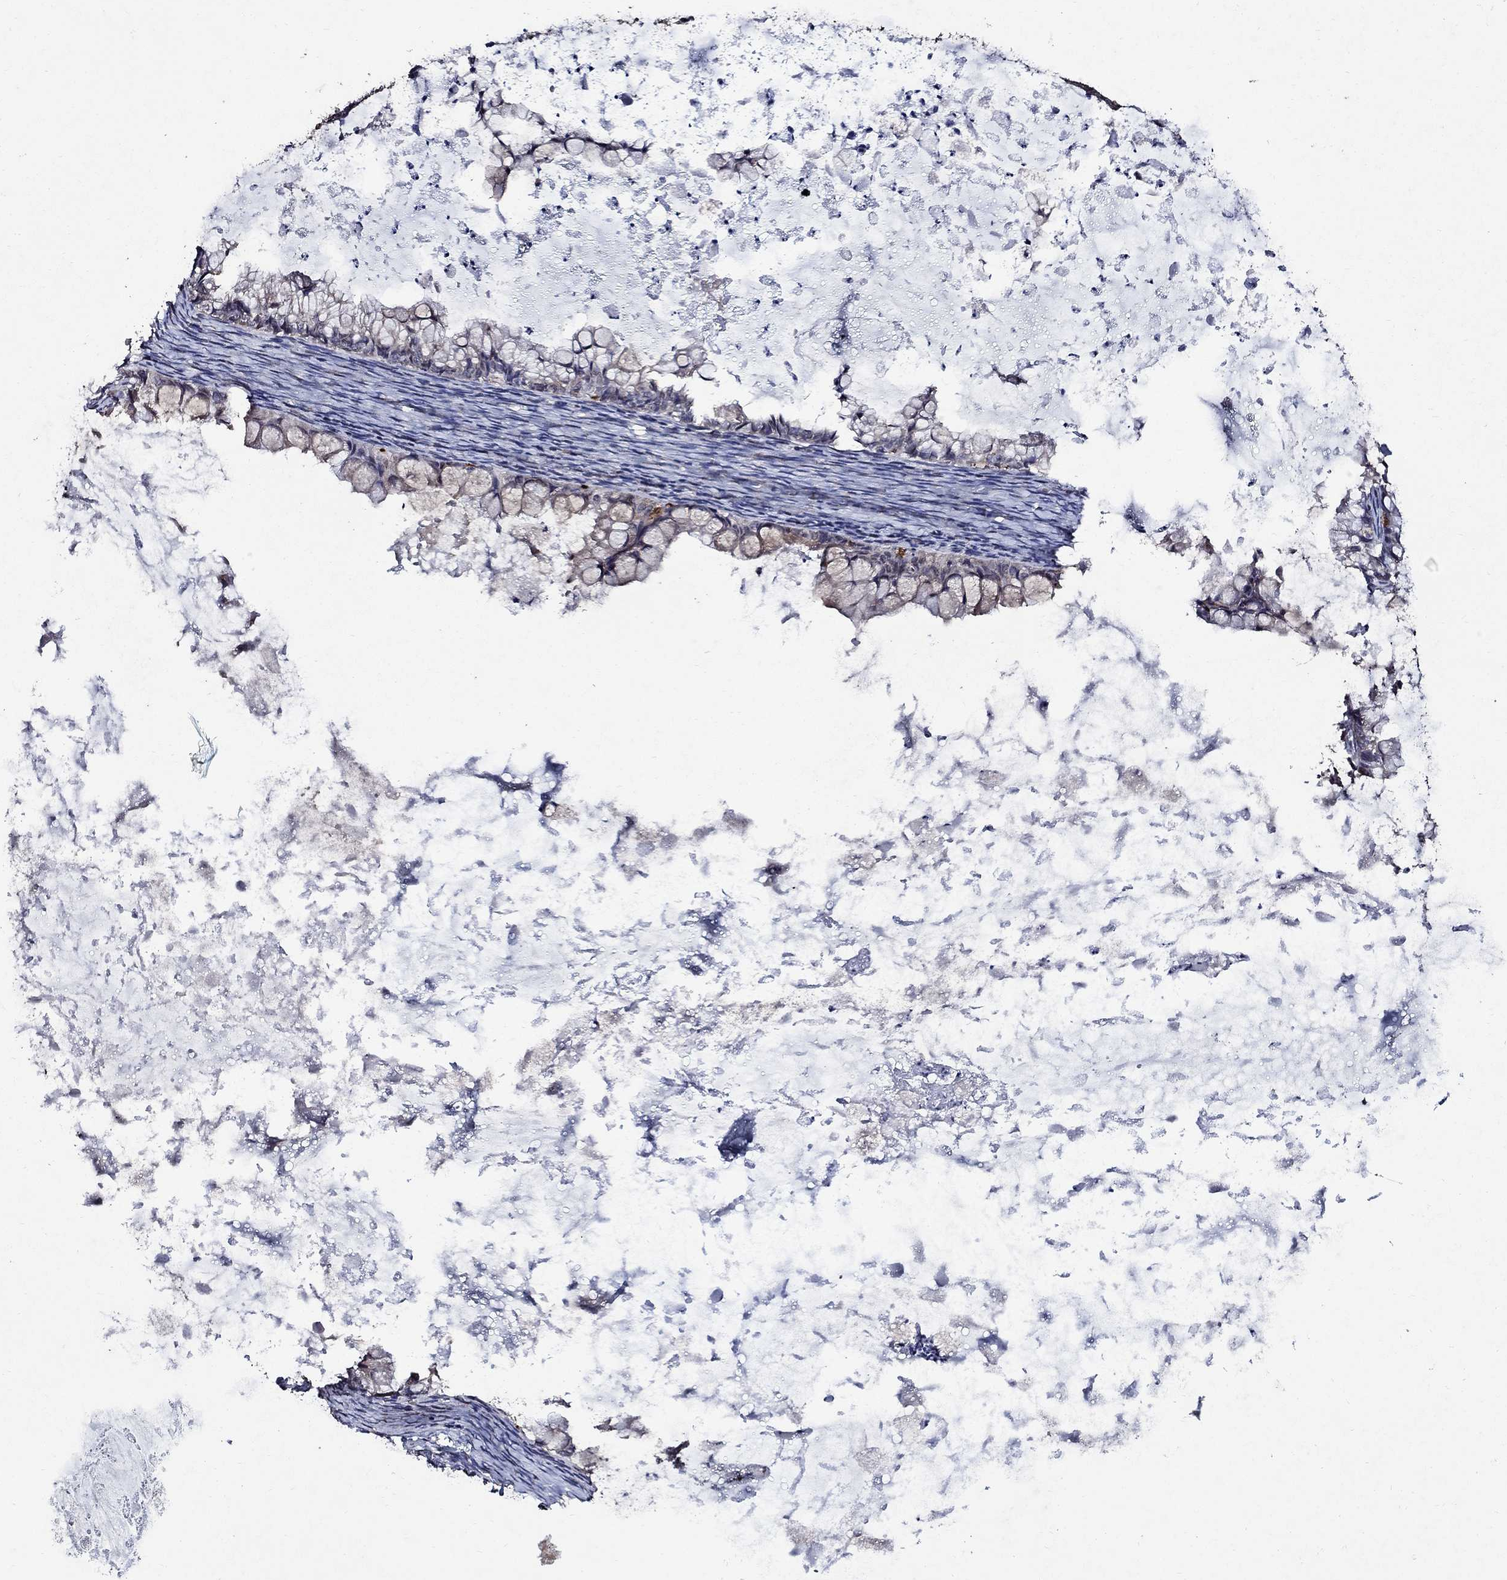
{"staining": {"intensity": "weak", "quantity": "<25%", "location": "cytoplasmic/membranous"}, "tissue": "ovarian cancer", "cell_type": "Tumor cells", "image_type": "cancer", "snomed": [{"axis": "morphology", "description": "Cystadenocarcinoma, mucinous, NOS"}, {"axis": "topography", "description": "Ovary"}], "caption": "Tumor cells are negative for brown protein staining in mucinous cystadenocarcinoma (ovarian).", "gene": "HAP1", "patient": {"sex": "female", "age": 35}}